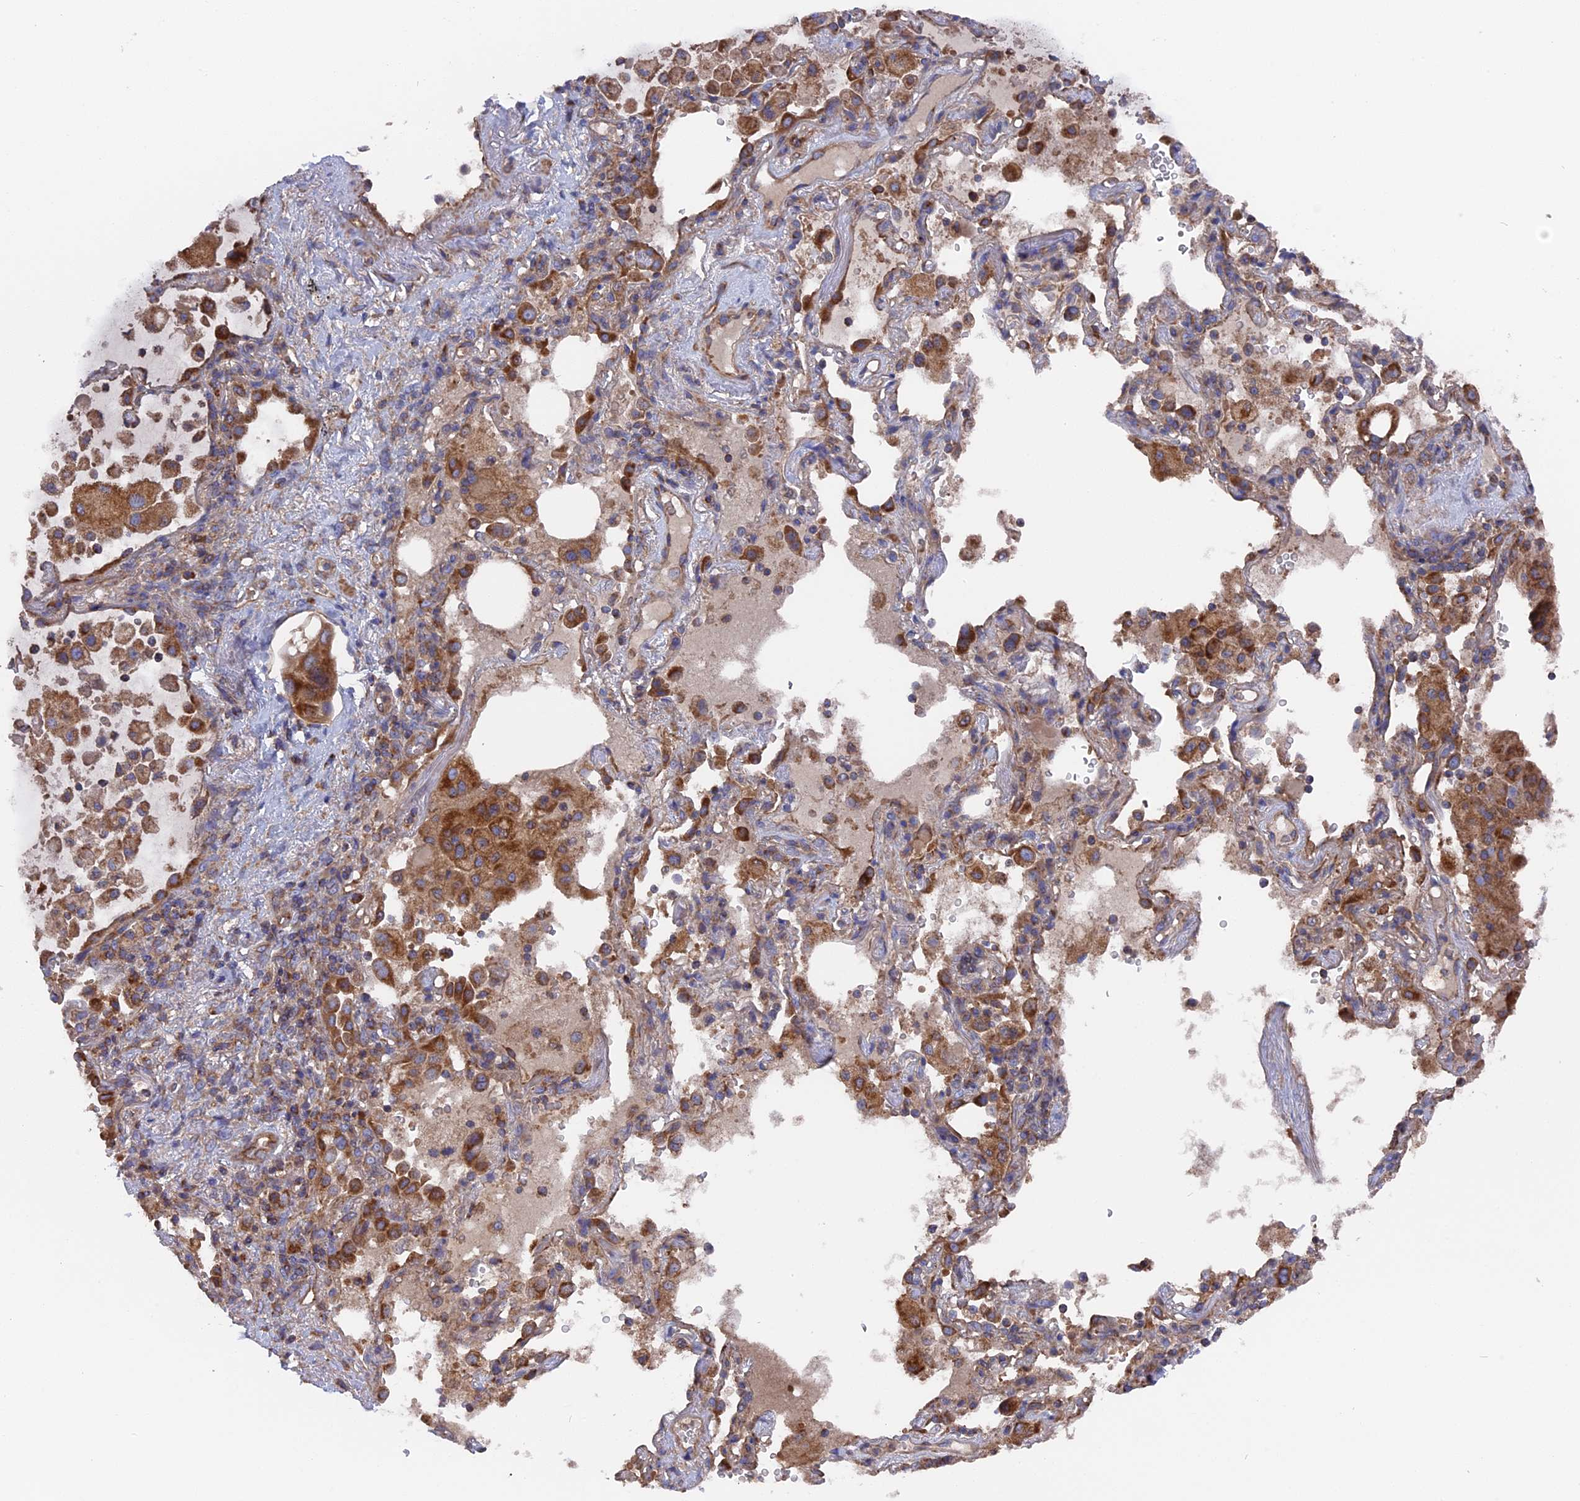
{"staining": {"intensity": "moderate", "quantity": ">75%", "location": "cytoplasmic/membranous"}, "tissue": "lung cancer", "cell_type": "Tumor cells", "image_type": "cancer", "snomed": [{"axis": "morphology", "description": "Squamous cell carcinoma, NOS"}, {"axis": "topography", "description": "Lung"}], "caption": "Squamous cell carcinoma (lung) tissue reveals moderate cytoplasmic/membranous expression in about >75% of tumor cells Nuclei are stained in blue.", "gene": "TELO2", "patient": {"sex": "female", "age": 73}}